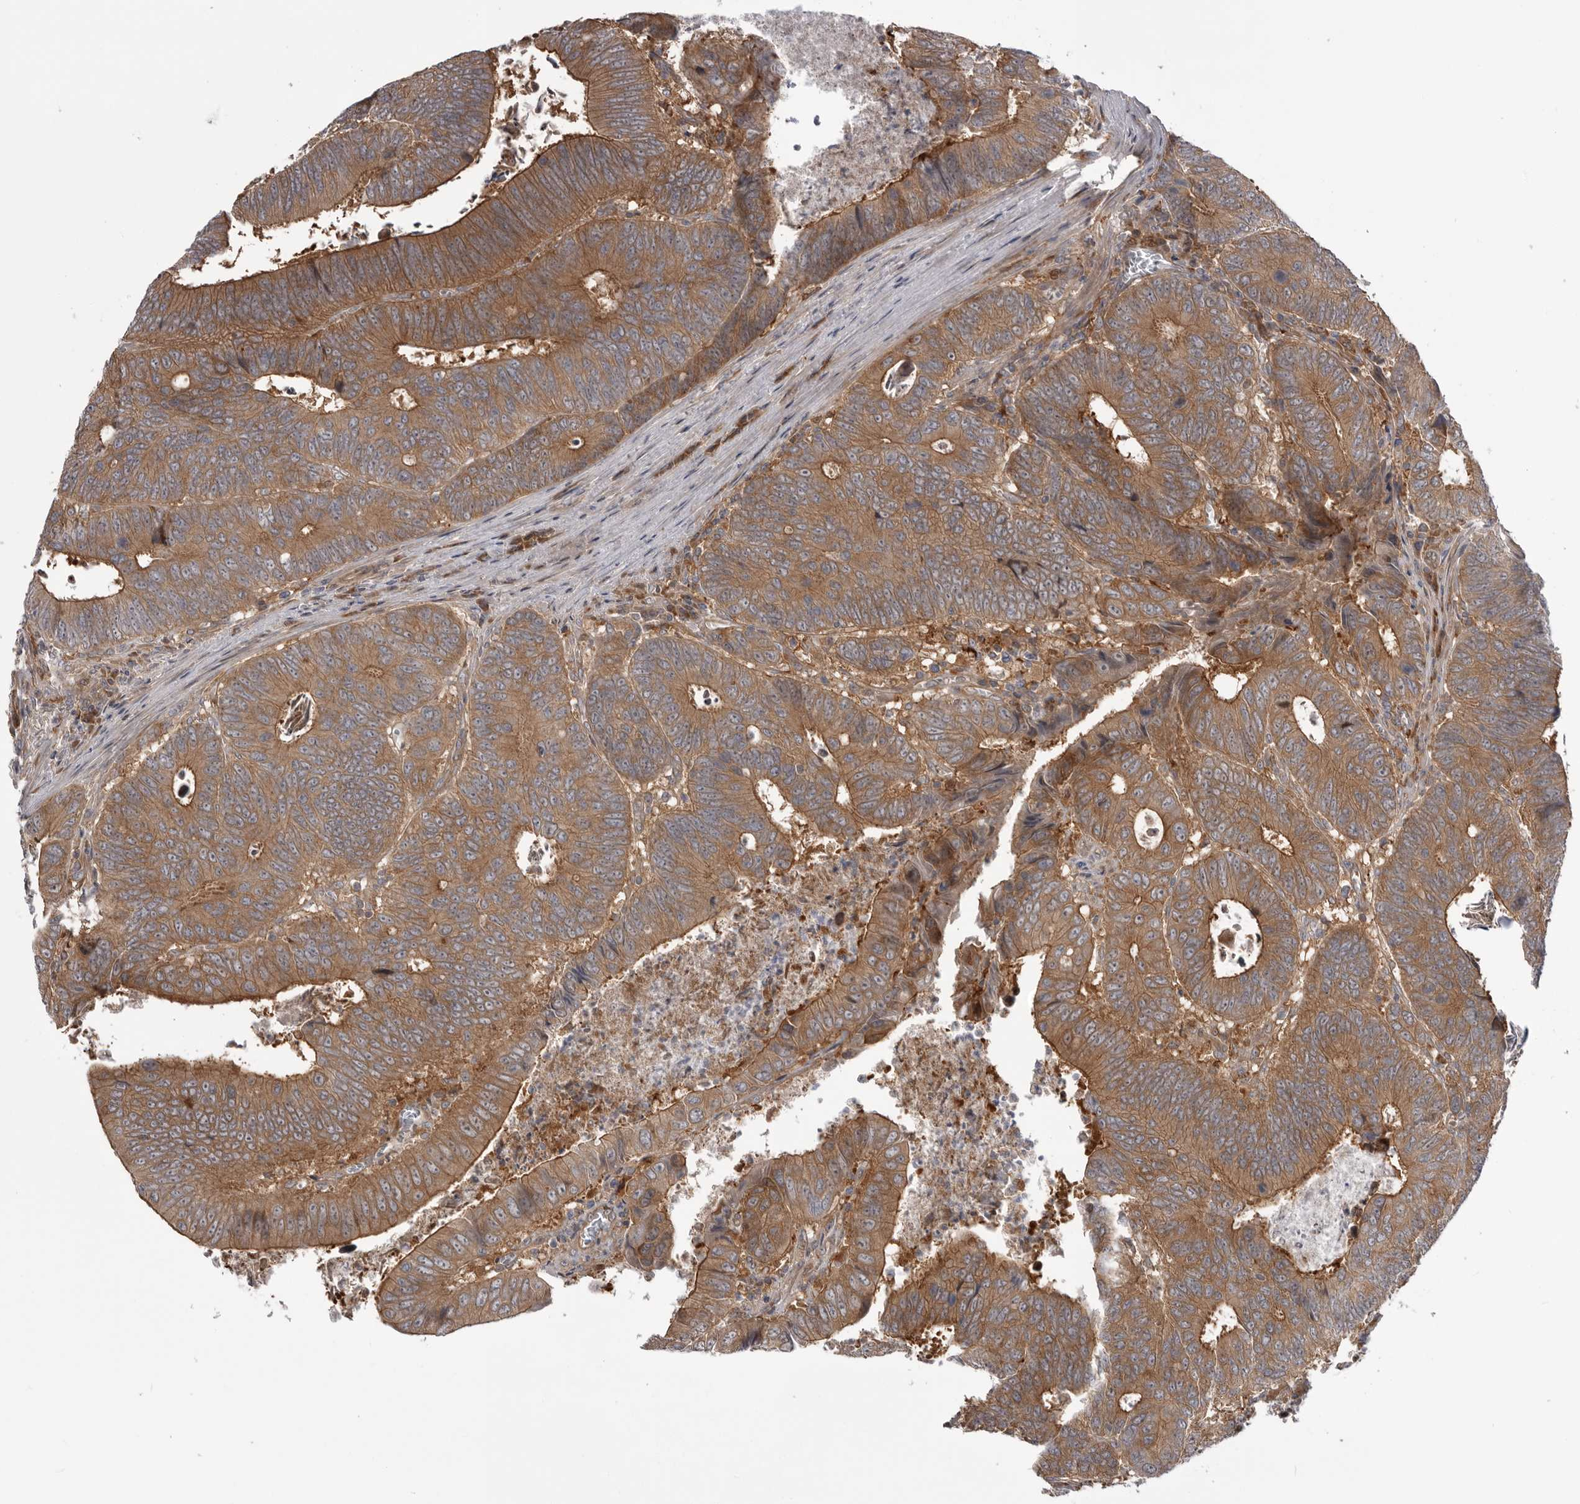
{"staining": {"intensity": "moderate", "quantity": ">75%", "location": "cytoplasmic/membranous"}, "tissue": "colorectal cancer", "cell_type": "Tumor cells", "image_type": "cancer", "snomed": [{"axis": "morphology", "description": "Adenocarcinoma, NOS"}, {"axis": "topography", "description": "Colon"}], "caption": "The immunohistochemical stain labels moderate cytoplasmic/membranous positivity in tumor cells of colorectal adenocarcinoma tissue. Nuclei are stained in blue.", "gene": "RAB3GAP2", "patient": {"sex": "male", "age": 72}}